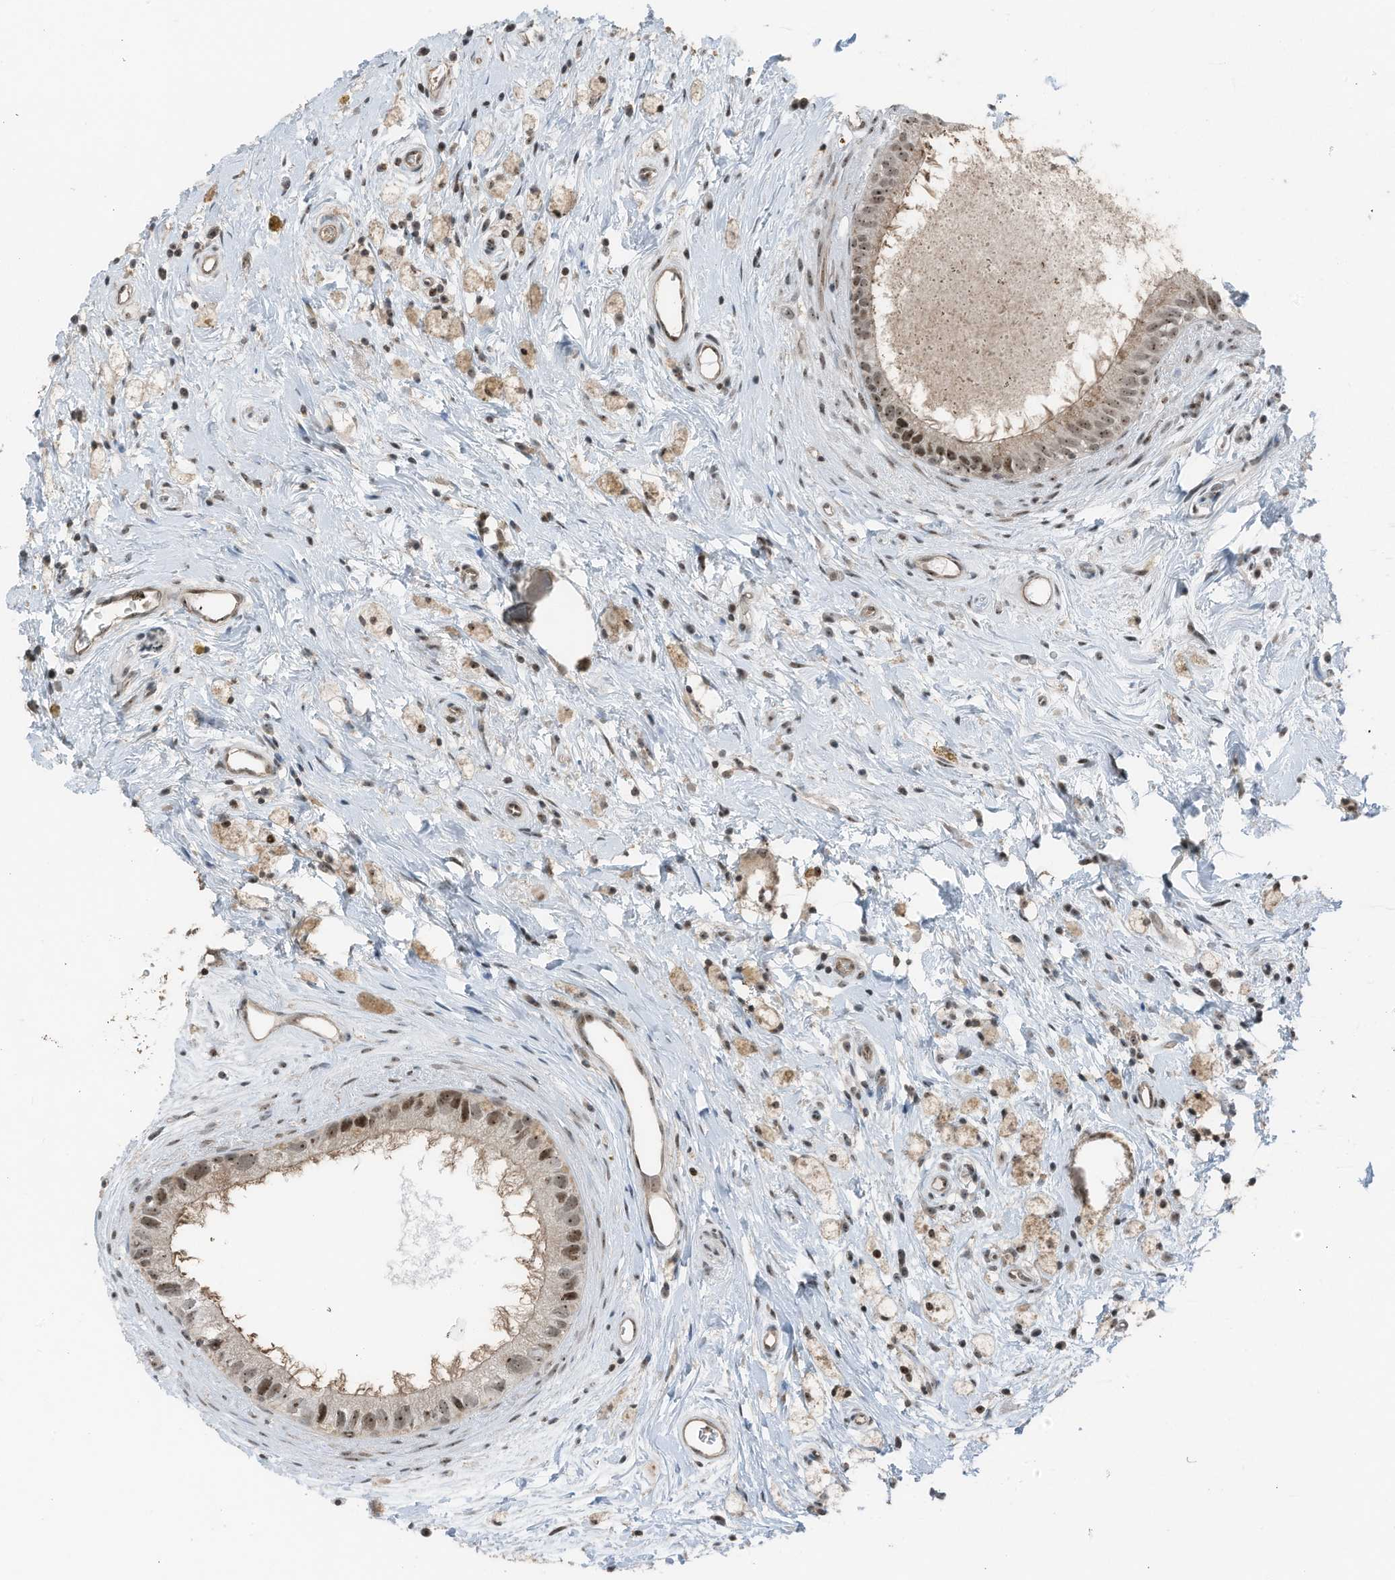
{"staining": {"intensity": "moderate", "quantity": "25%-75%", "location": "cytoplasmic/membranous,nuclear"}, "tissue": "epididymis", "cell_type": "Glandular cells", "image_type": "normal", "snomed": [{"axis": "morphology", "description": "Normal tissue, NOS"}, {"axis": "topography", "description": "Epididymis"}], "caption": "Unremarkable epididymis exhibits moderate cytoplasmic/membranous,nuclear expression in approximately 25%-75% of glandular cells.", "gene": "UTP3", "patient": {"sex": "male", "age": 80}}